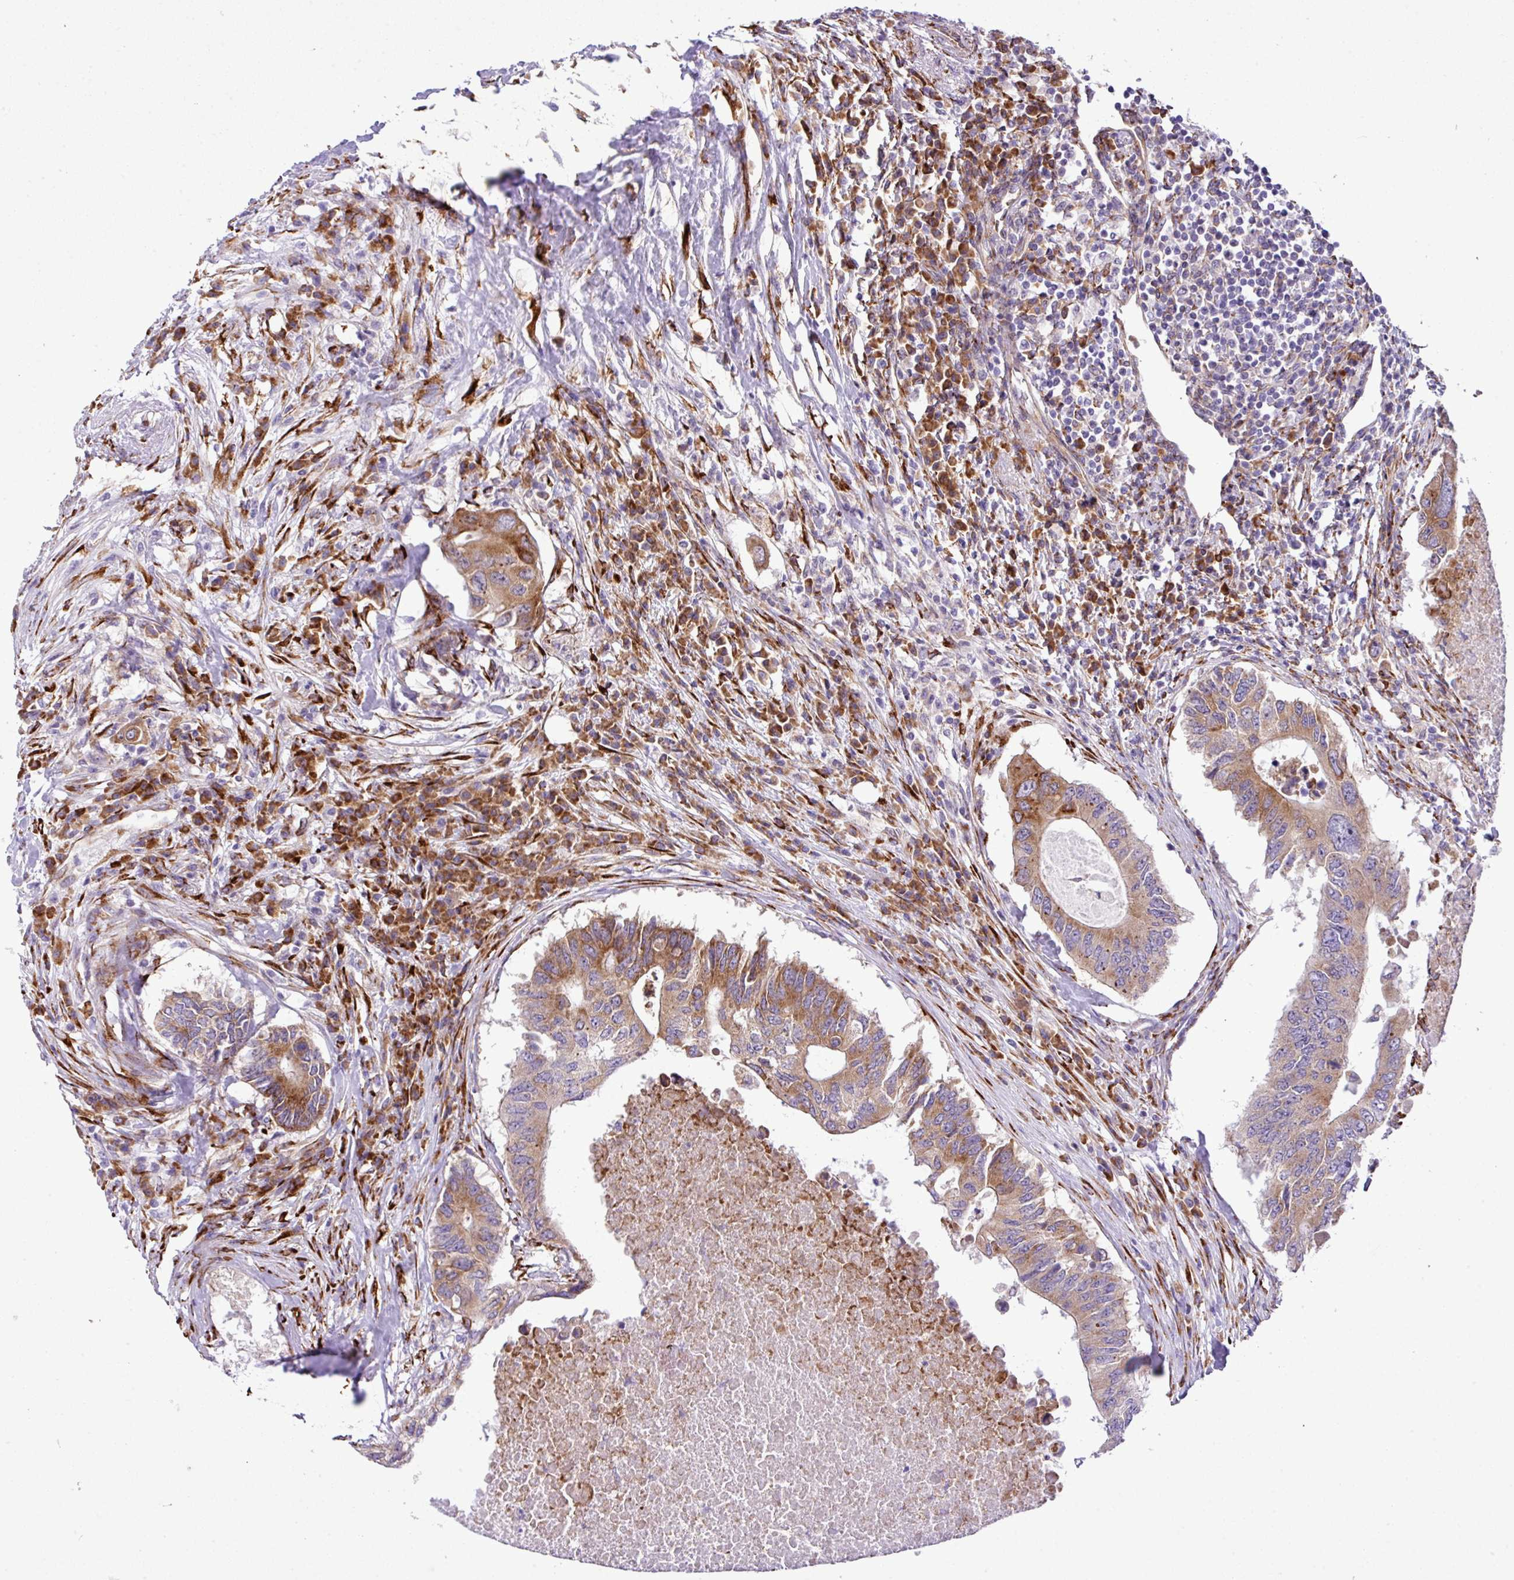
{"staining": {"intensity": "moderate", "quantity": "25%-75%", "location": "cytoplasmic/membranous"}, "tissue": "colorectal cancer", "cell_type": "Tumor cells", "image_type": "cancer", "snomed": [{"axis": "morphology", "description": "Adenocarcinoma, NOS"}, {"axis": "topography", "description": "Colon"}], "caption": "The image exhibits immunohistochemical staining of colorectal cancer. There is moderate cytoplasmic/membranous positivity is present in approximately 25%-75% of tumor cells.", "gene": "CFAP97", "patient": {"sex": "male", "age": 71}}